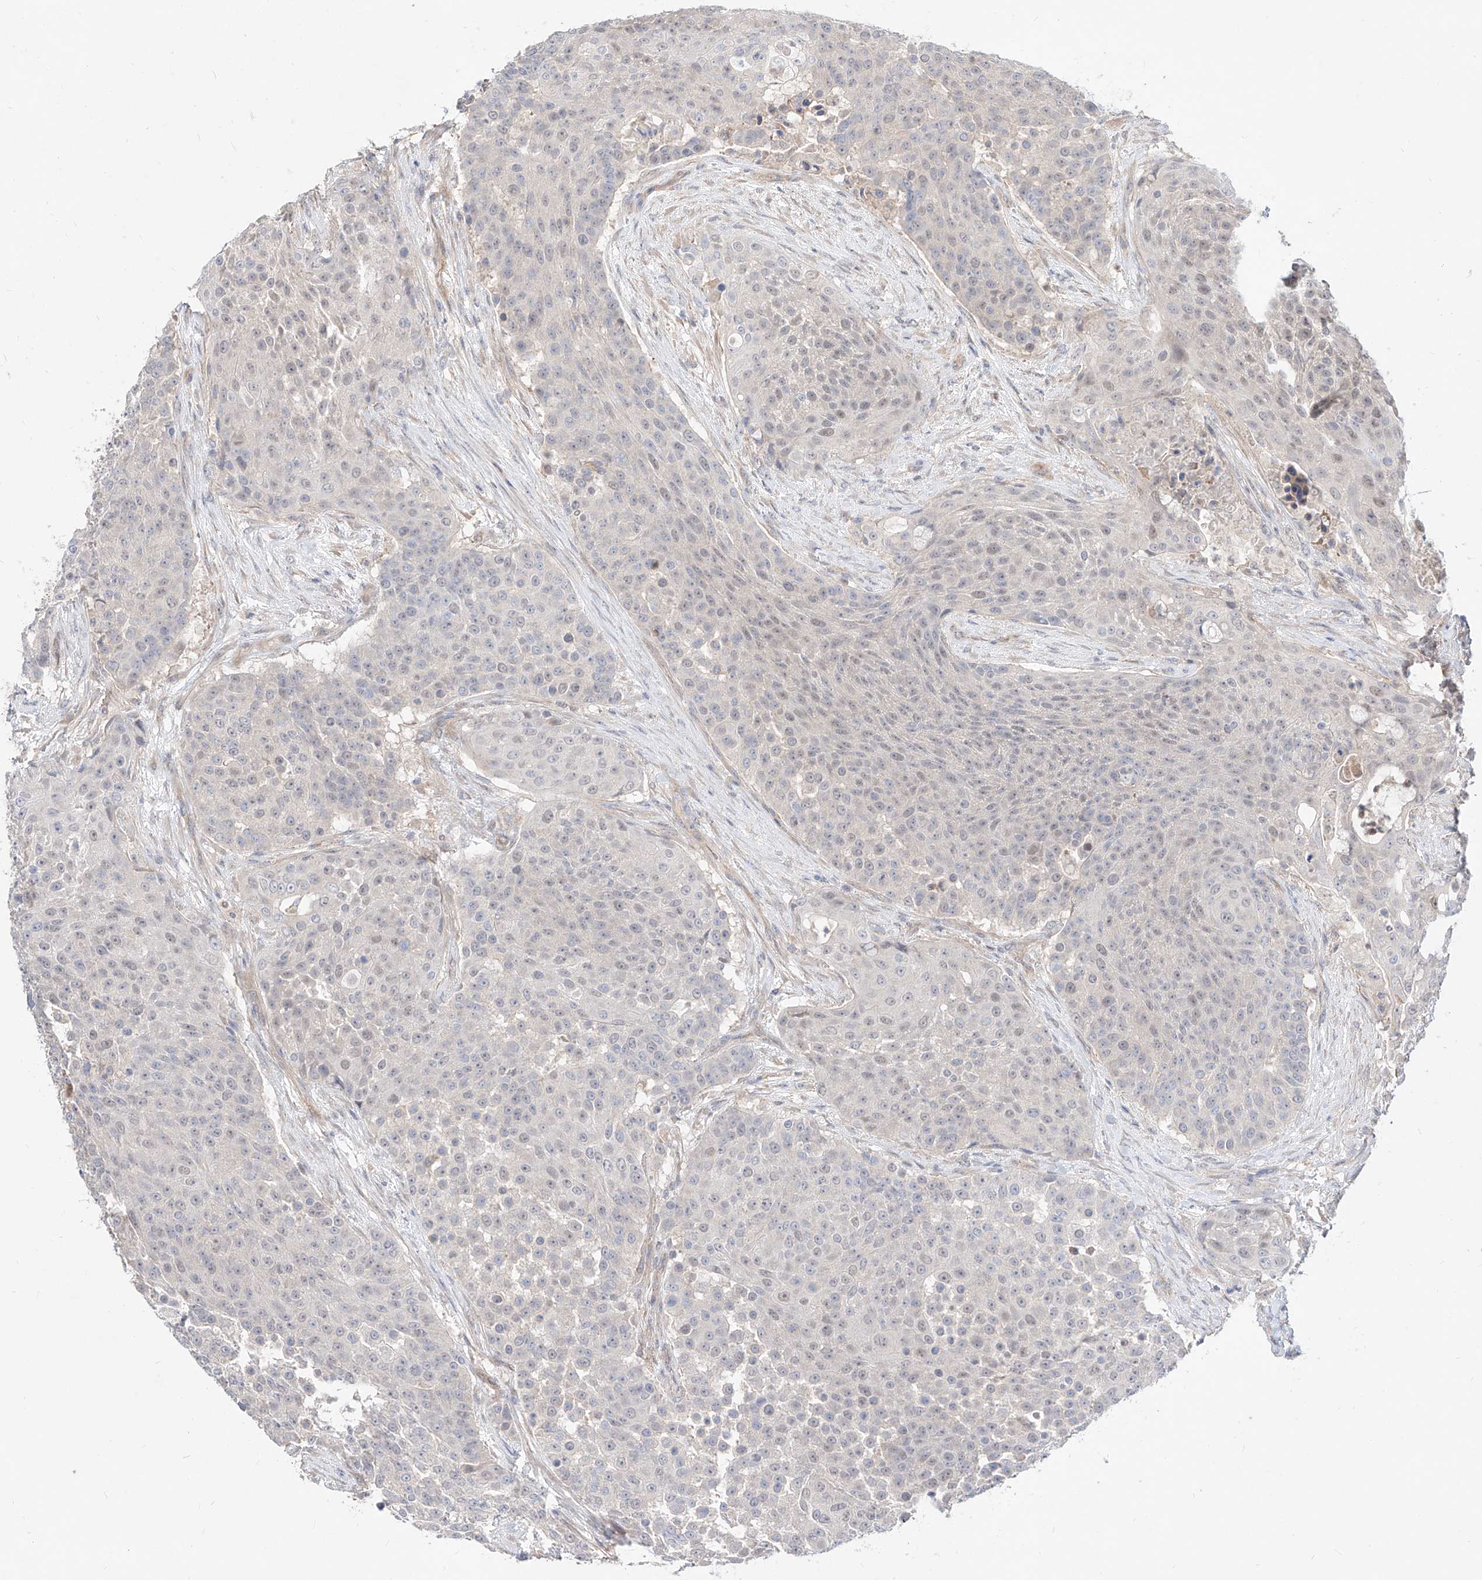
{"staining": {"intensity": "negative", "quantity": "none", "location": "none"}, "tissue": "urothelial cancer", "cell_type": "Tumor cells", "image_type": "cancer", "snomed": [{"axis": "morphology", "description": "Urothelial carcinoma, High grade"}, {"axis": "topography", "description": "Urinary bladder"}], "caption": "This is a micrograph of immunohistochemistry (IHC) staining of high-grade urothelial carcinoma, which shows no positivity in tumor cells.", "gene": "TSNAX", "patient": {"sex": "female", "age": 63}}